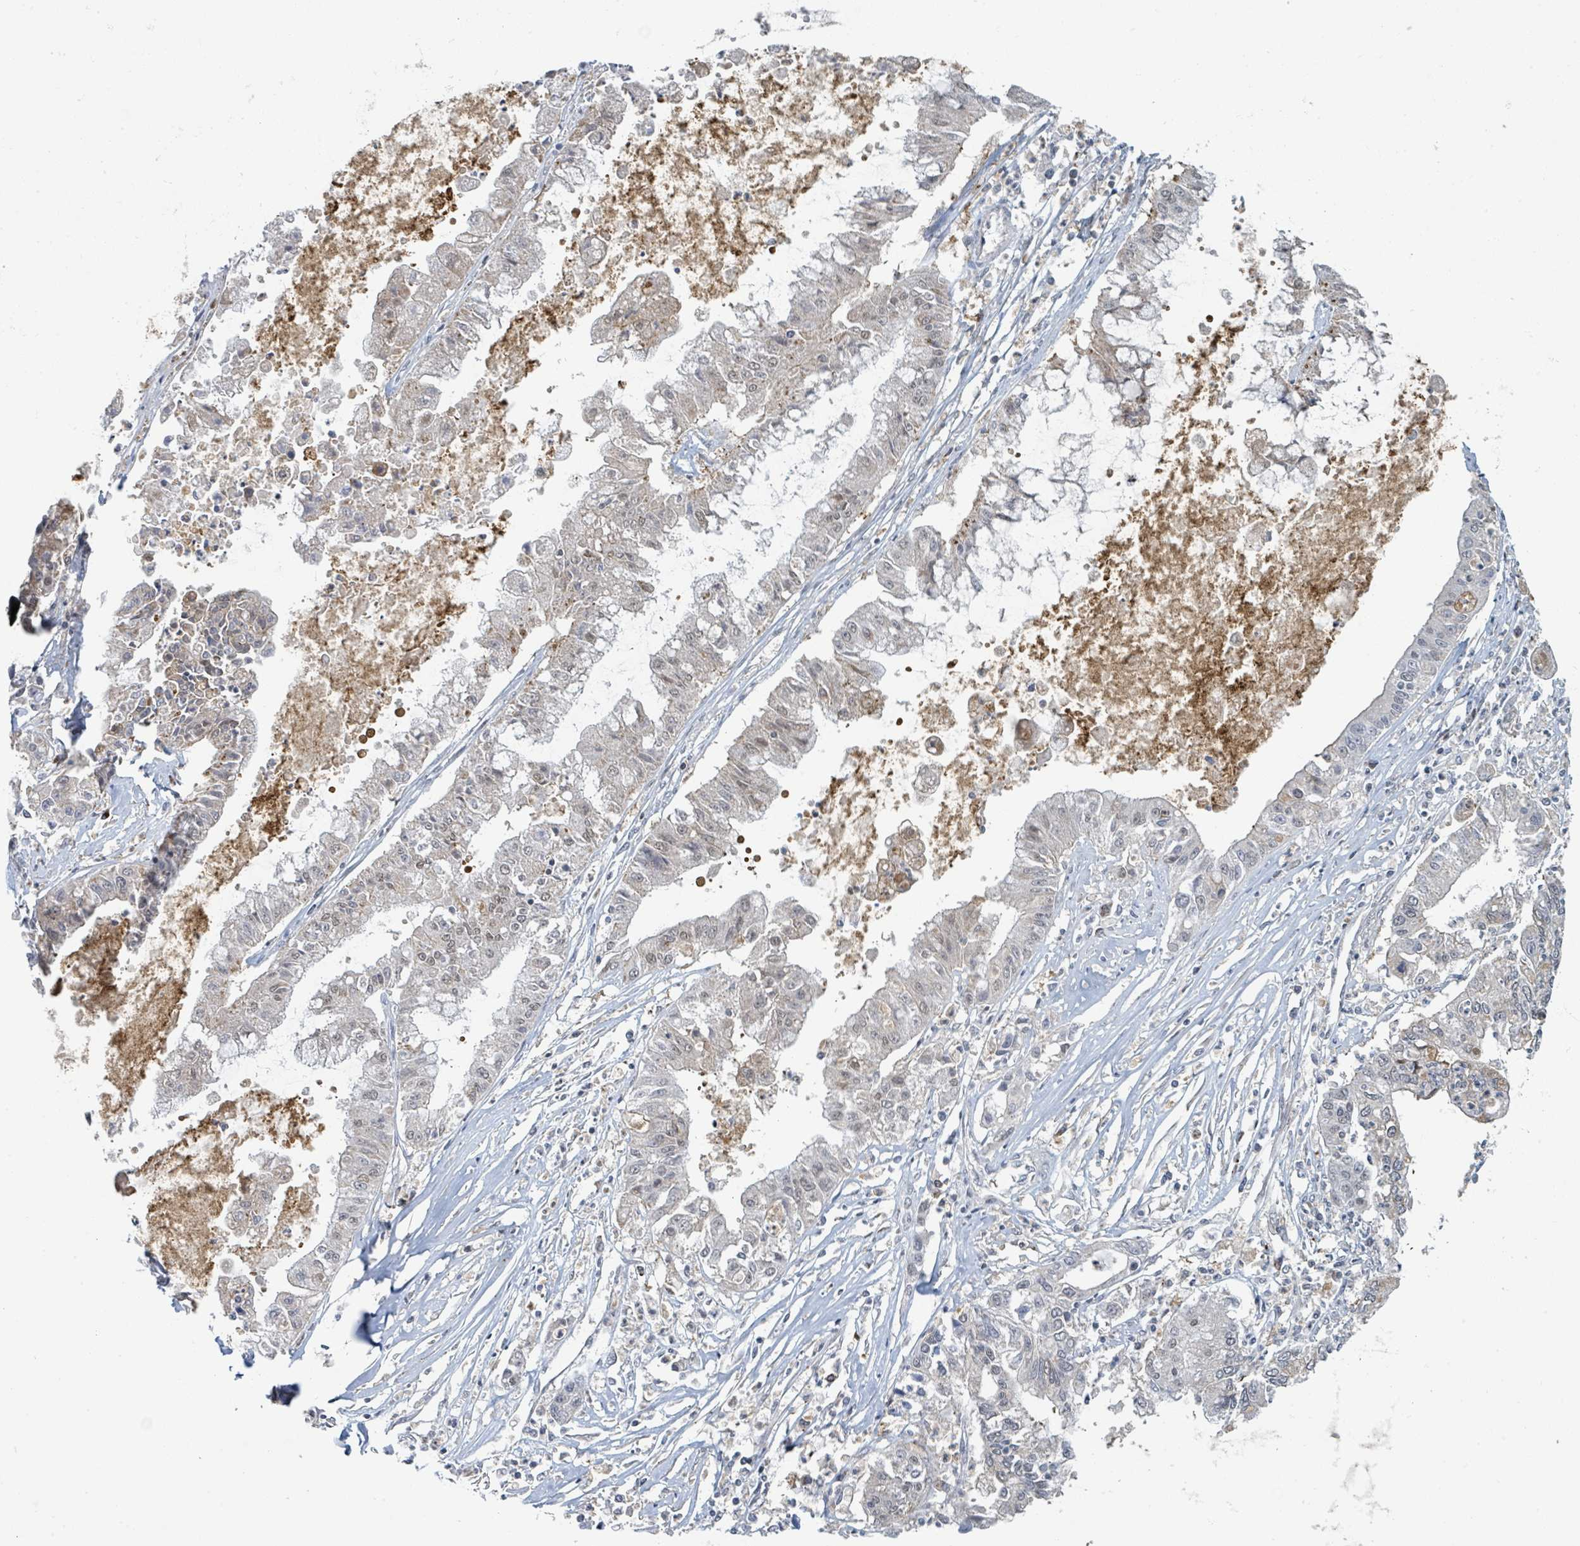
{"staining": {"intensity": "weak", "quantity": ">75%", "location": "cytoplasmic/membranous,nuclear"}, "tissue": "ovarian cancer", "cell_type": "Tumor cells", "image_type": "cancer", "snomed": [{"axis": "morphology", "description": "Cystadenocarcinoma, mucinous, NOS"}, {"axis": "topography", "description": "Ovary"}], "caption": "The immunohistochemical stain highlights weak cytoplasmic/membranous and nuclear staining in tumor cells of ovarian cancer tissue.", "gene": "ANKRD55", "patient": {"sex": "female", "age": 70}}